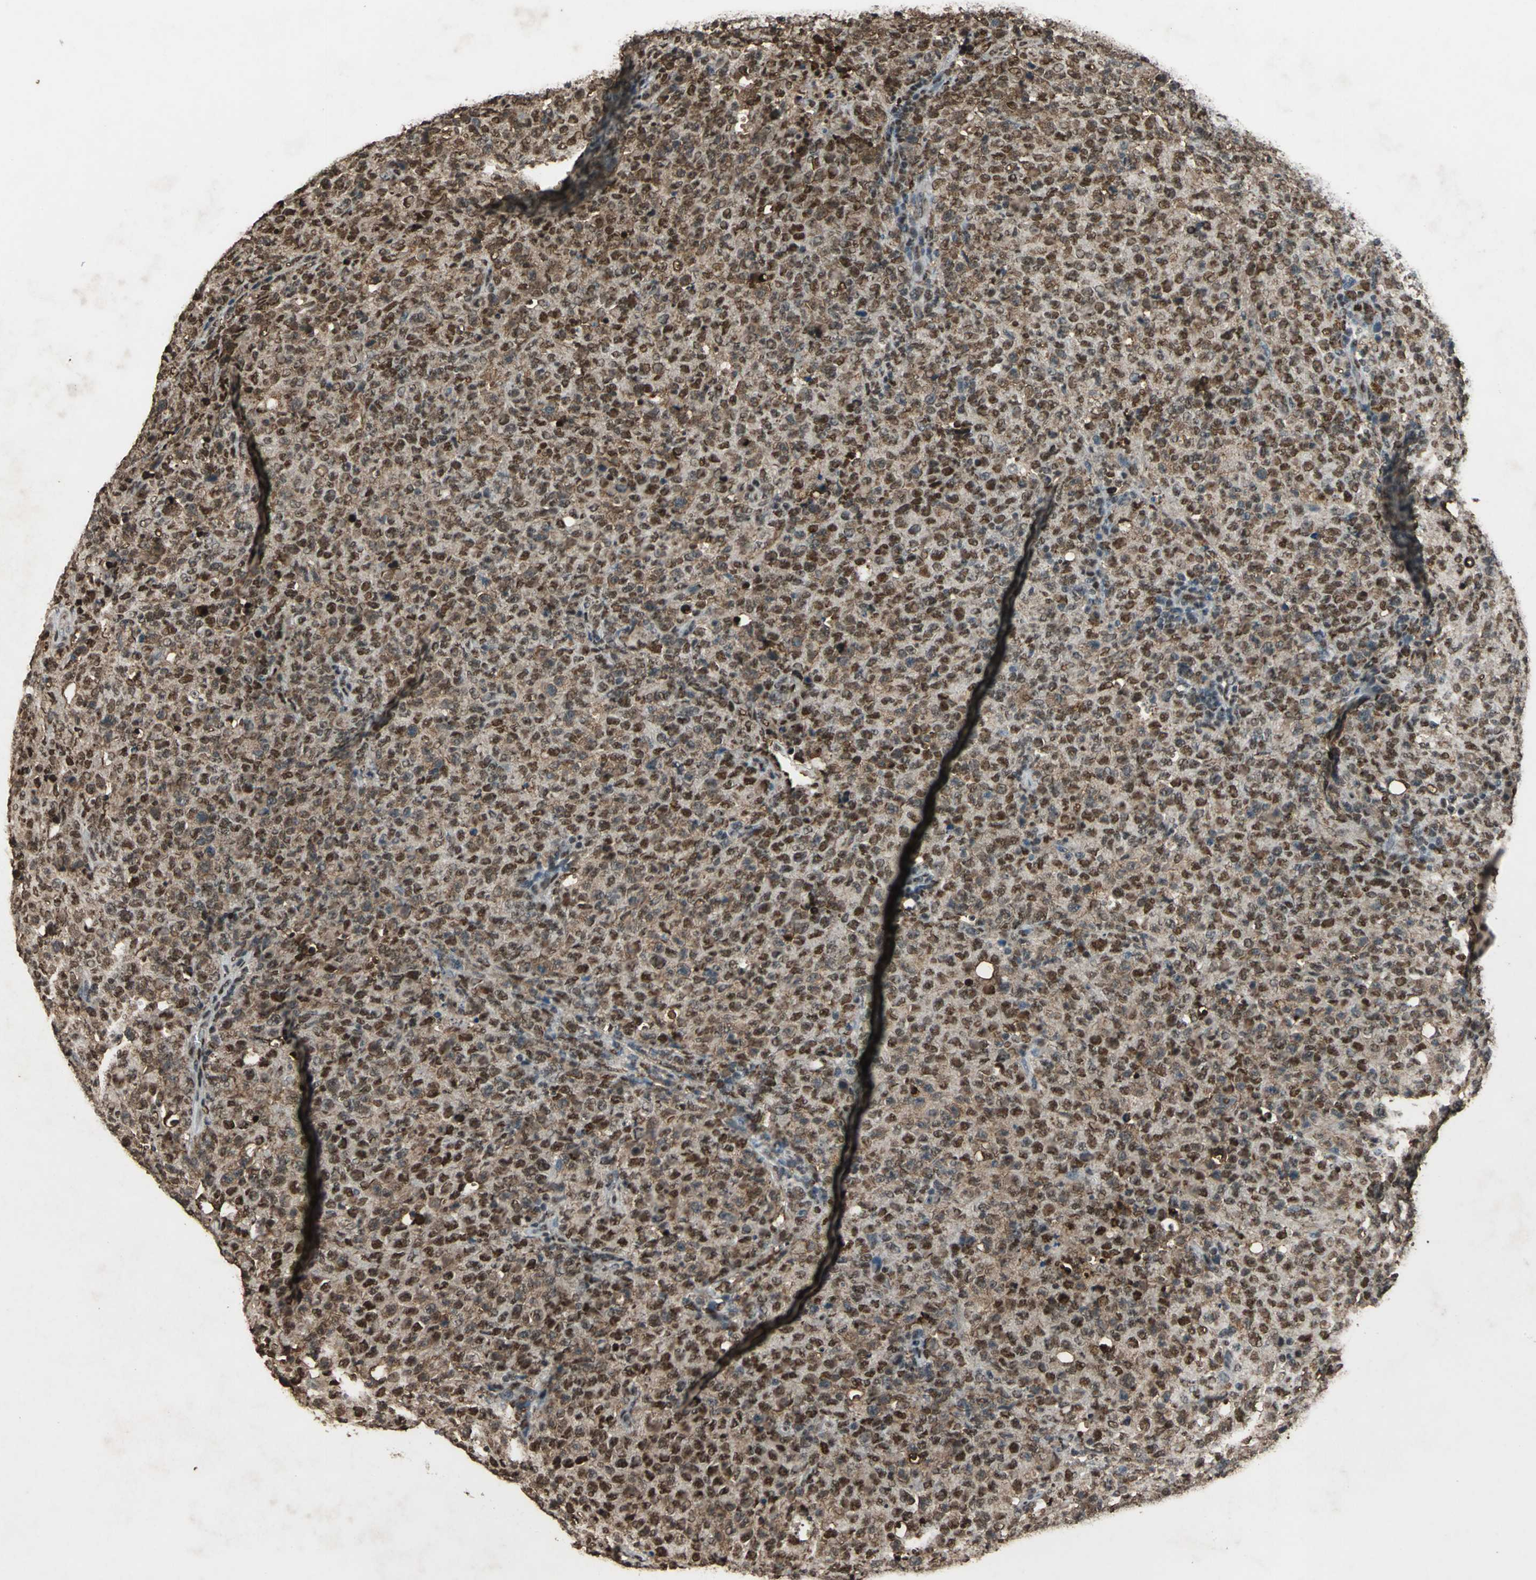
{"staining": {"intensity": "moderate", "quantity": ">75%", "location": "cytoplasmic/membranous,nuclear"}, "tissue": "lymphoma", "cell_type": "Tumor cells", "image_type": "cancer", "snomed": [{"axis": "morphology", "description": "Malignant lymphoma, non-Hodgkin's type, High grade"}, {"axis": "topography", "description": "Tonsil"}], "caption": "The histopathology image displays staining of lymphoma, revealing moderate cytoplasmic/membranous and nuclear protein expression (brown color) within tumor cells.", "gene": "ANP32A", "patient": {"sex": "female", "age": 36}}